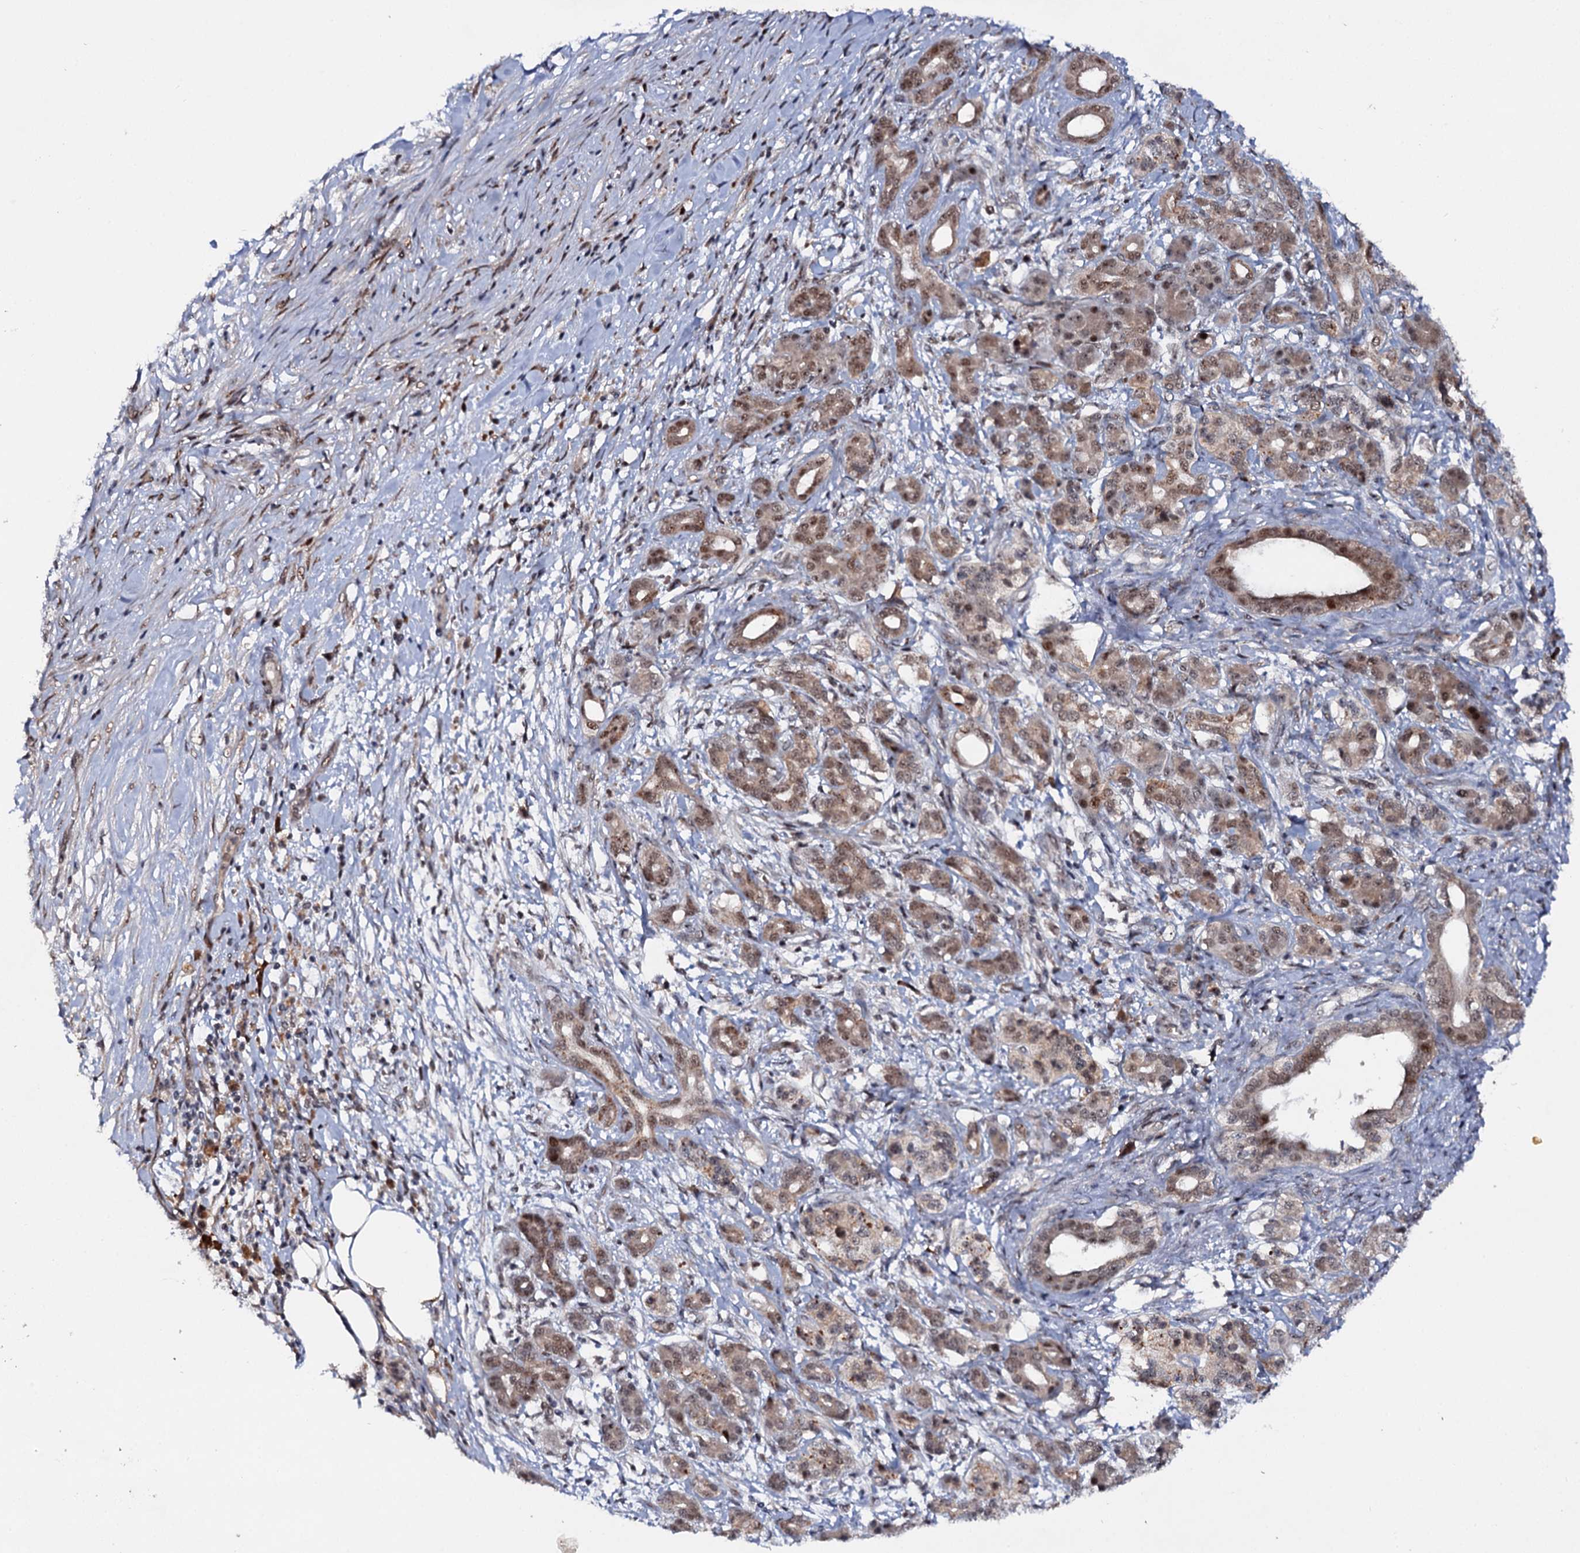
{"staining": {"intensity": "moderate", "quantity": ">75%", "location": "nuclear"}, "tissue": "pancreatic cancer", "cell_type": "Tumor cells", "image_type": "cancer", "snomed": [{"axis": "morphology", "description": "Adenocarcinoma, NOS"}, {"axis": "topography", "description": "Pancreas"}], "caption": "An IHC photomicrograph of tumor tissue is shown. Protein staining in brown labels moderate nuclear positivity in pancreatic cancer (adenocarcinoma) within tumor cells.", "gene": "BUD13", "patient": {"sex": "female", "age": 55}}